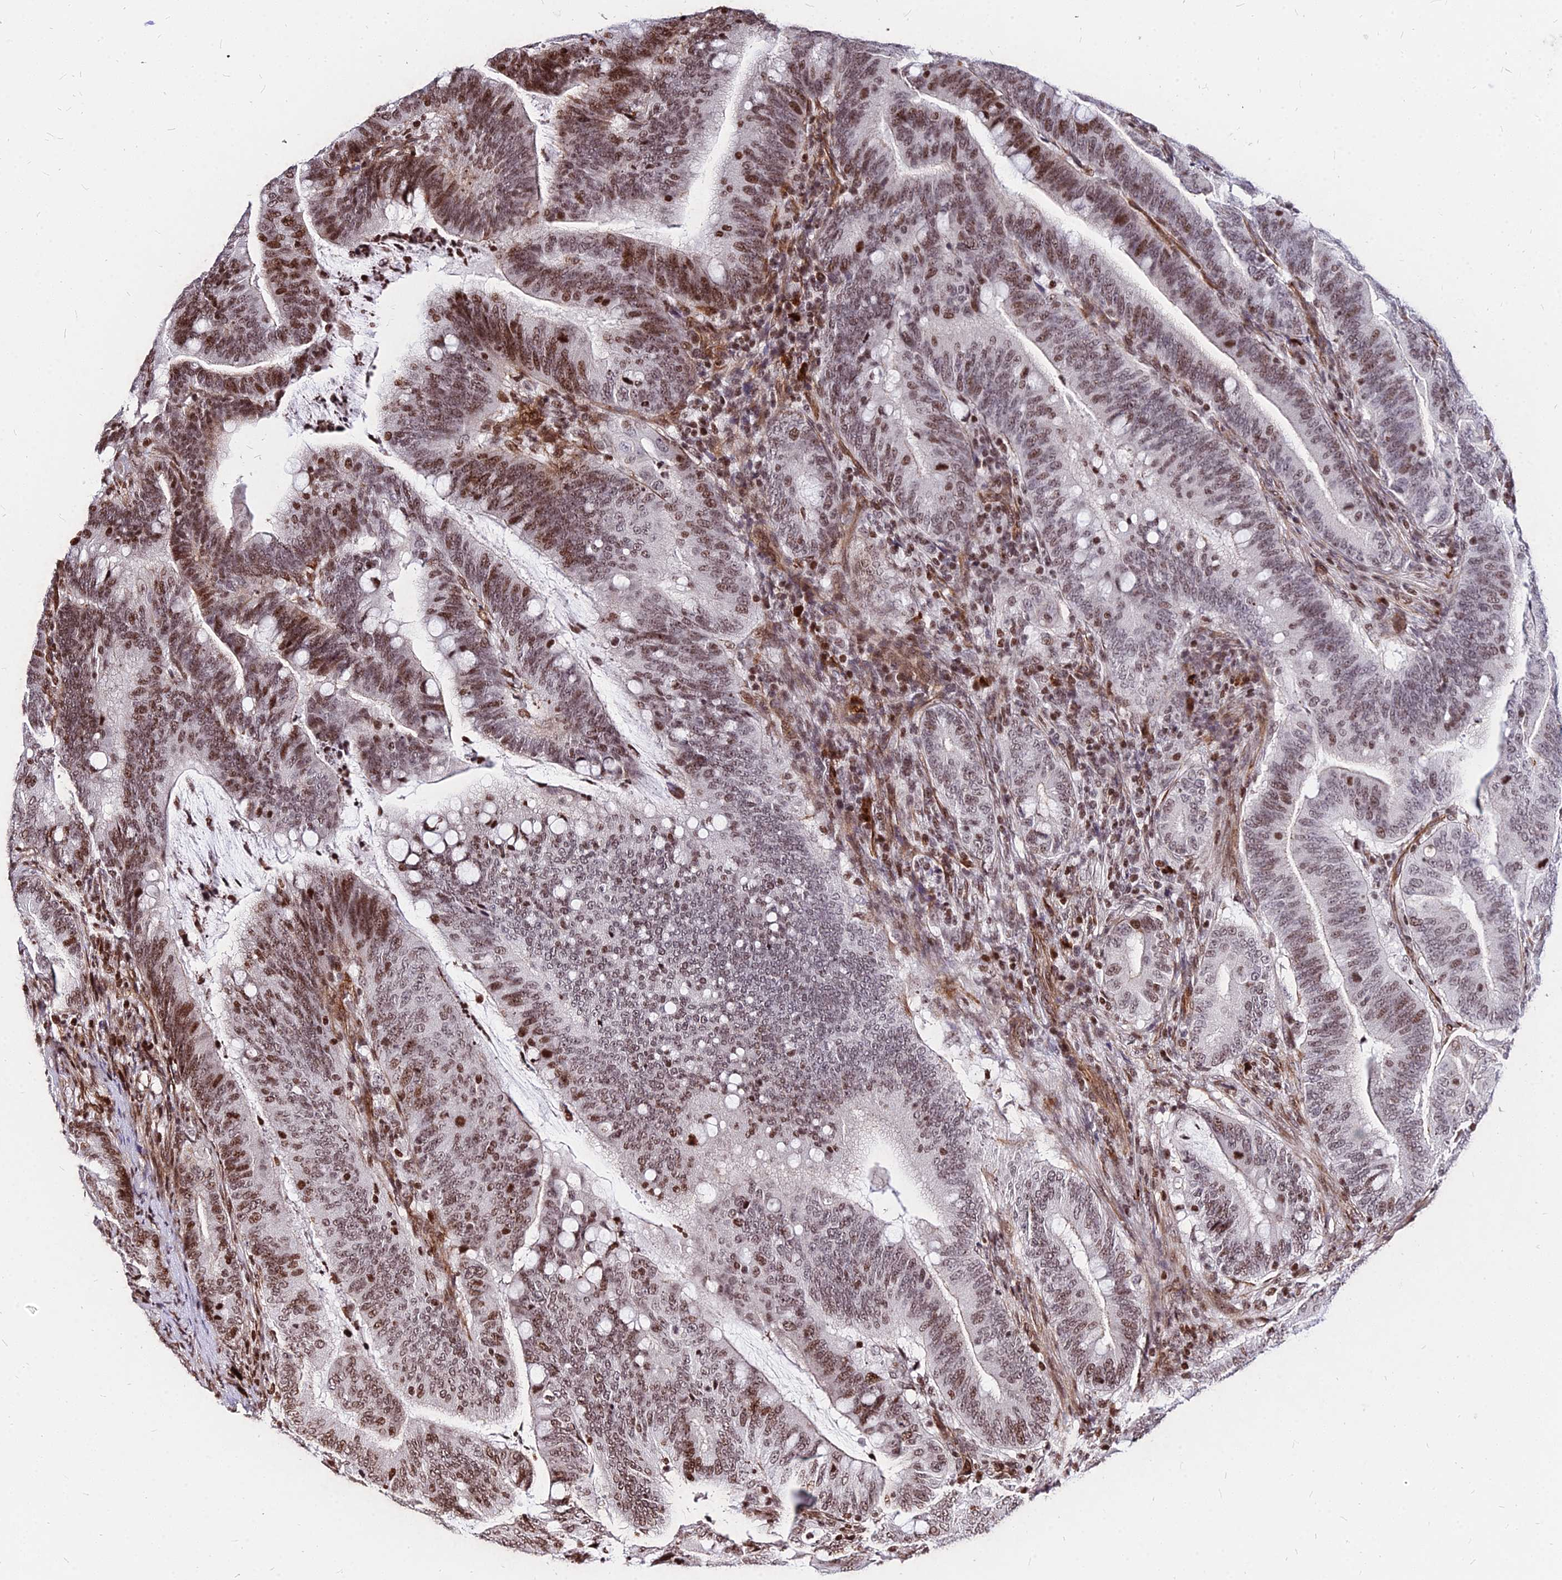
{"staining": {"intensity": "strong", "quantity": ">75%", "location": "cytoplasmic/membranous,nuclear"}, "tissue": "colorectal cancer", "cell_type": "Tumor cells", "image_type": "cancer", "snomed": [{"axis": "morphology", "description": "Adenocarcinoma, NOS"}, {"axis": "topography", "description": "Colon"}], "caption": "A brown stain labels strong cytoplasmic/membranous and nuclear positivity of a protein in adenocarcinoma (colorectal) tumor cells.", "gene": "NYAP2", "patient": {"sex": "female", "age": 66}}